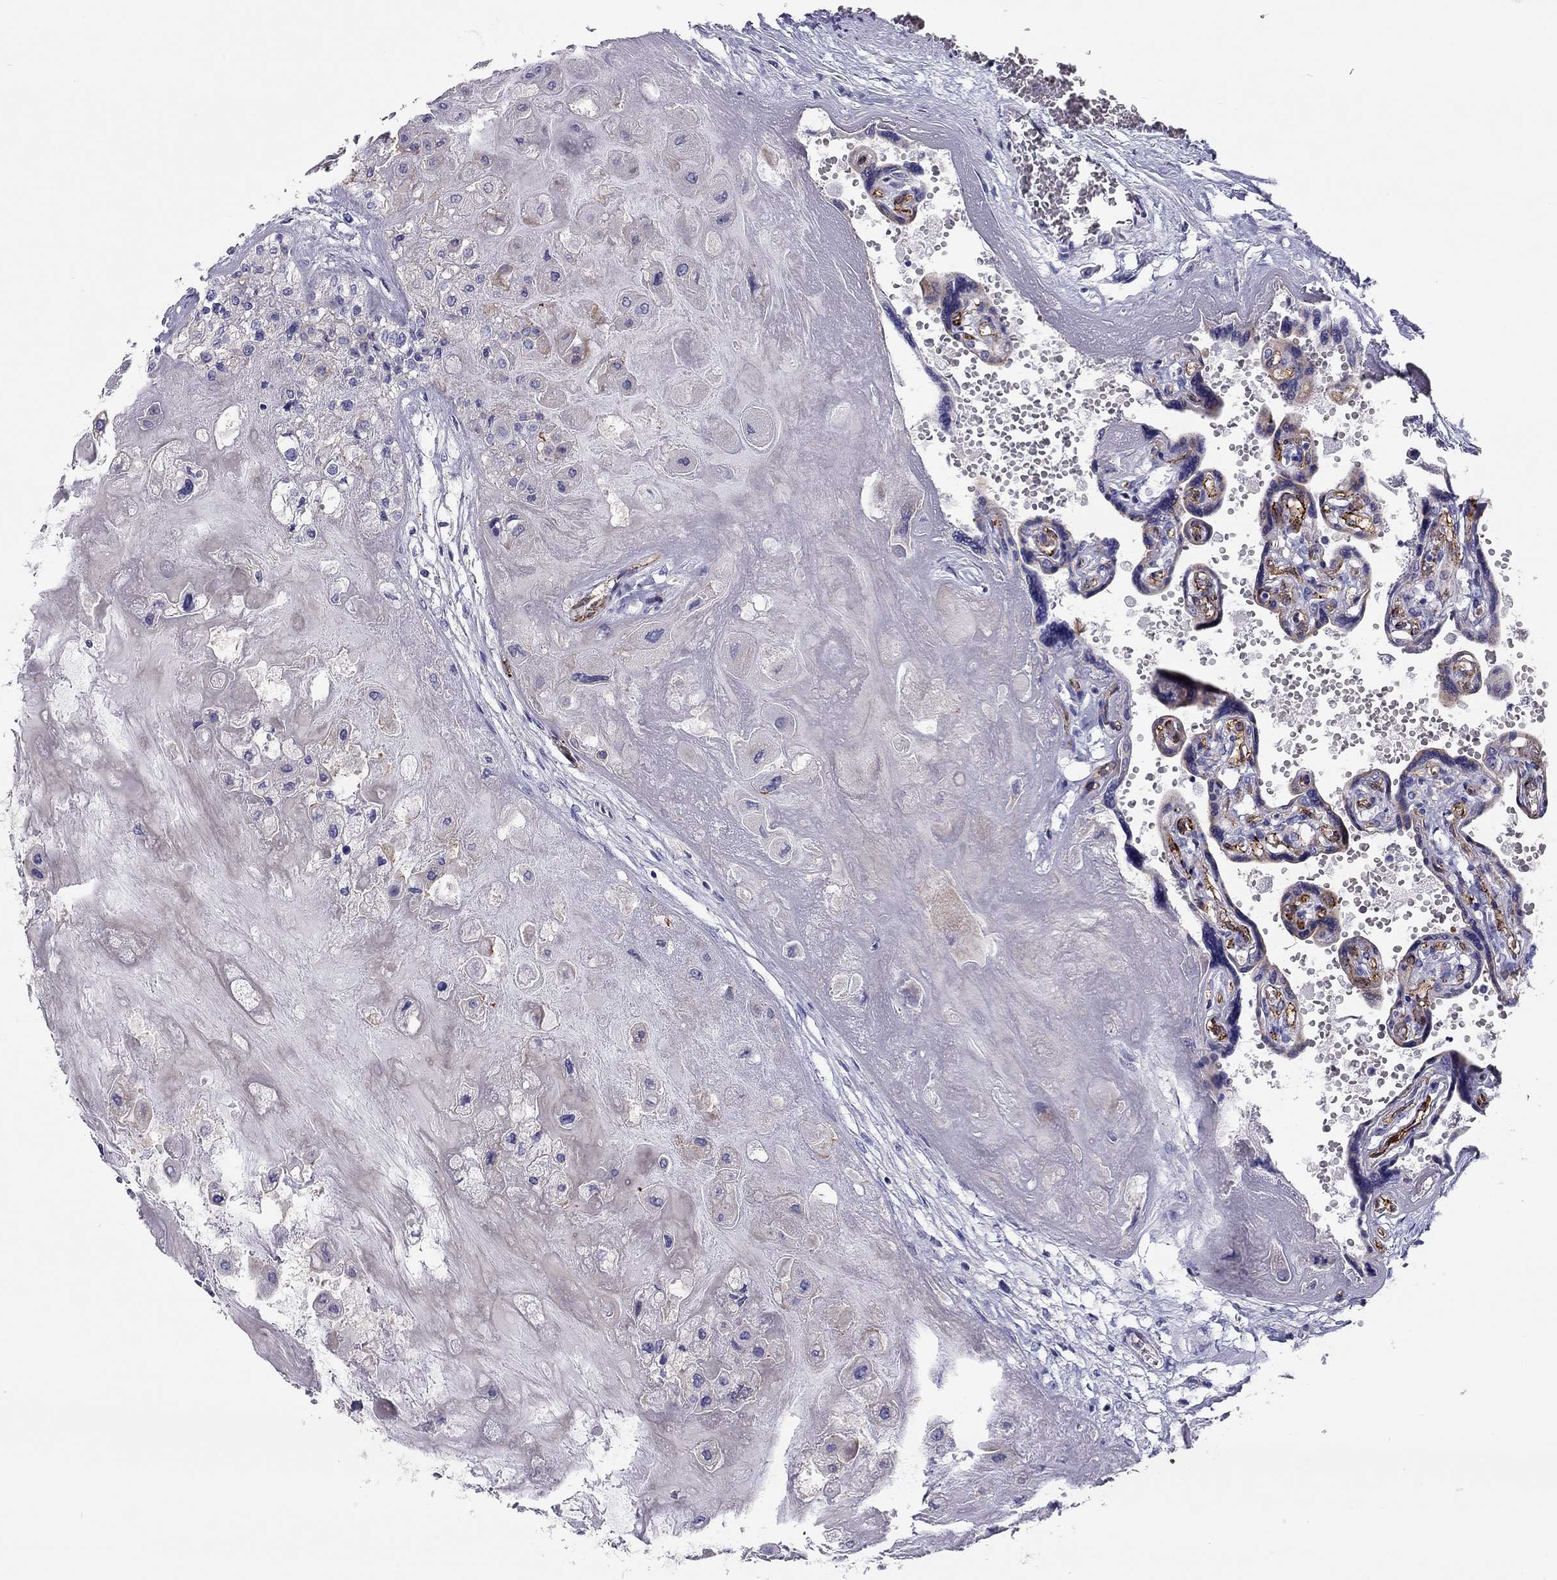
{"staining": {"intensity": "moderate", "quantity": "<25%", "location": "cytoplasmic/membranous"}, "tissue": "placenta", "cell_type": "Trophoblastic cells", "image_type": "normal", "snomed": [{"axis": "morphology", "description": "Normal tissue, NOS"}, {"axis": "topography", "description": "Placenta"}], "caption": "Immunohistochemical staining of benign placenta shows <25% levels of moderate cytoplasmic/membranous protein expression in about <25% of trophoblastic cells. (Stains: DAB in brown, nuclei in blue, Microscopy: brightfield microscopy at high magnification).", "gene": "SCARB1", "patient": {"sex": "female", "age": 32}}